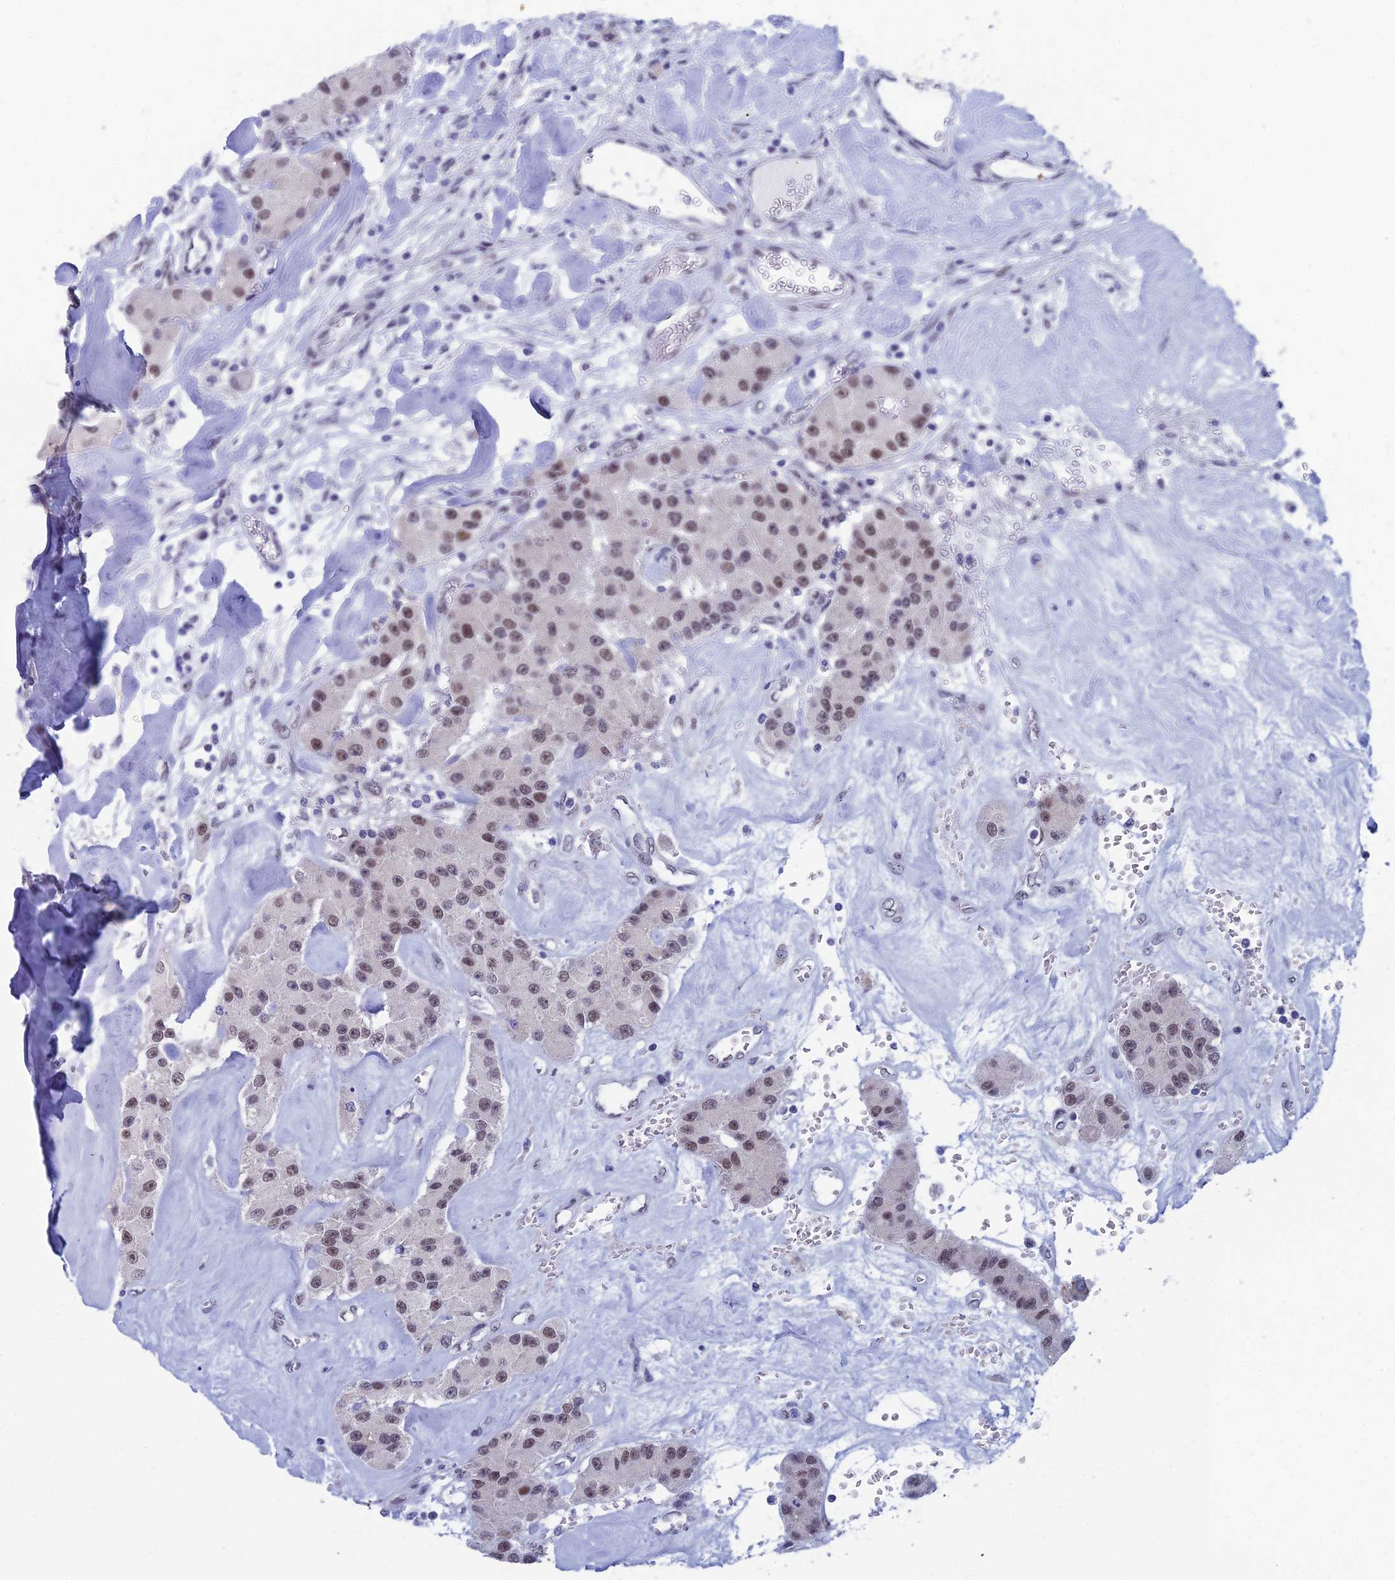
{"staining": {"intensity": "moderate", "quantity": ">75%", "location": "nuclear"}, "tissue": "carcinoid", "cell_type": "Tumor cells", "image_type": "cancer", "snomed": [{"axis": "morphology", "description": "Carcinoid, malignant, NOS"}, {"axis": "topography", "description": "Pancreas"}], "caption": "An IHC image of neoplastic tissue is shown. Protein staining in brown shows moderate nuclear positivity in carcinoid within tumor cells. (Brightfield microscopy of DAB IHC at high magnification).", "gene": "NABP2", "patient": {"sex": "male", "age": 41}}